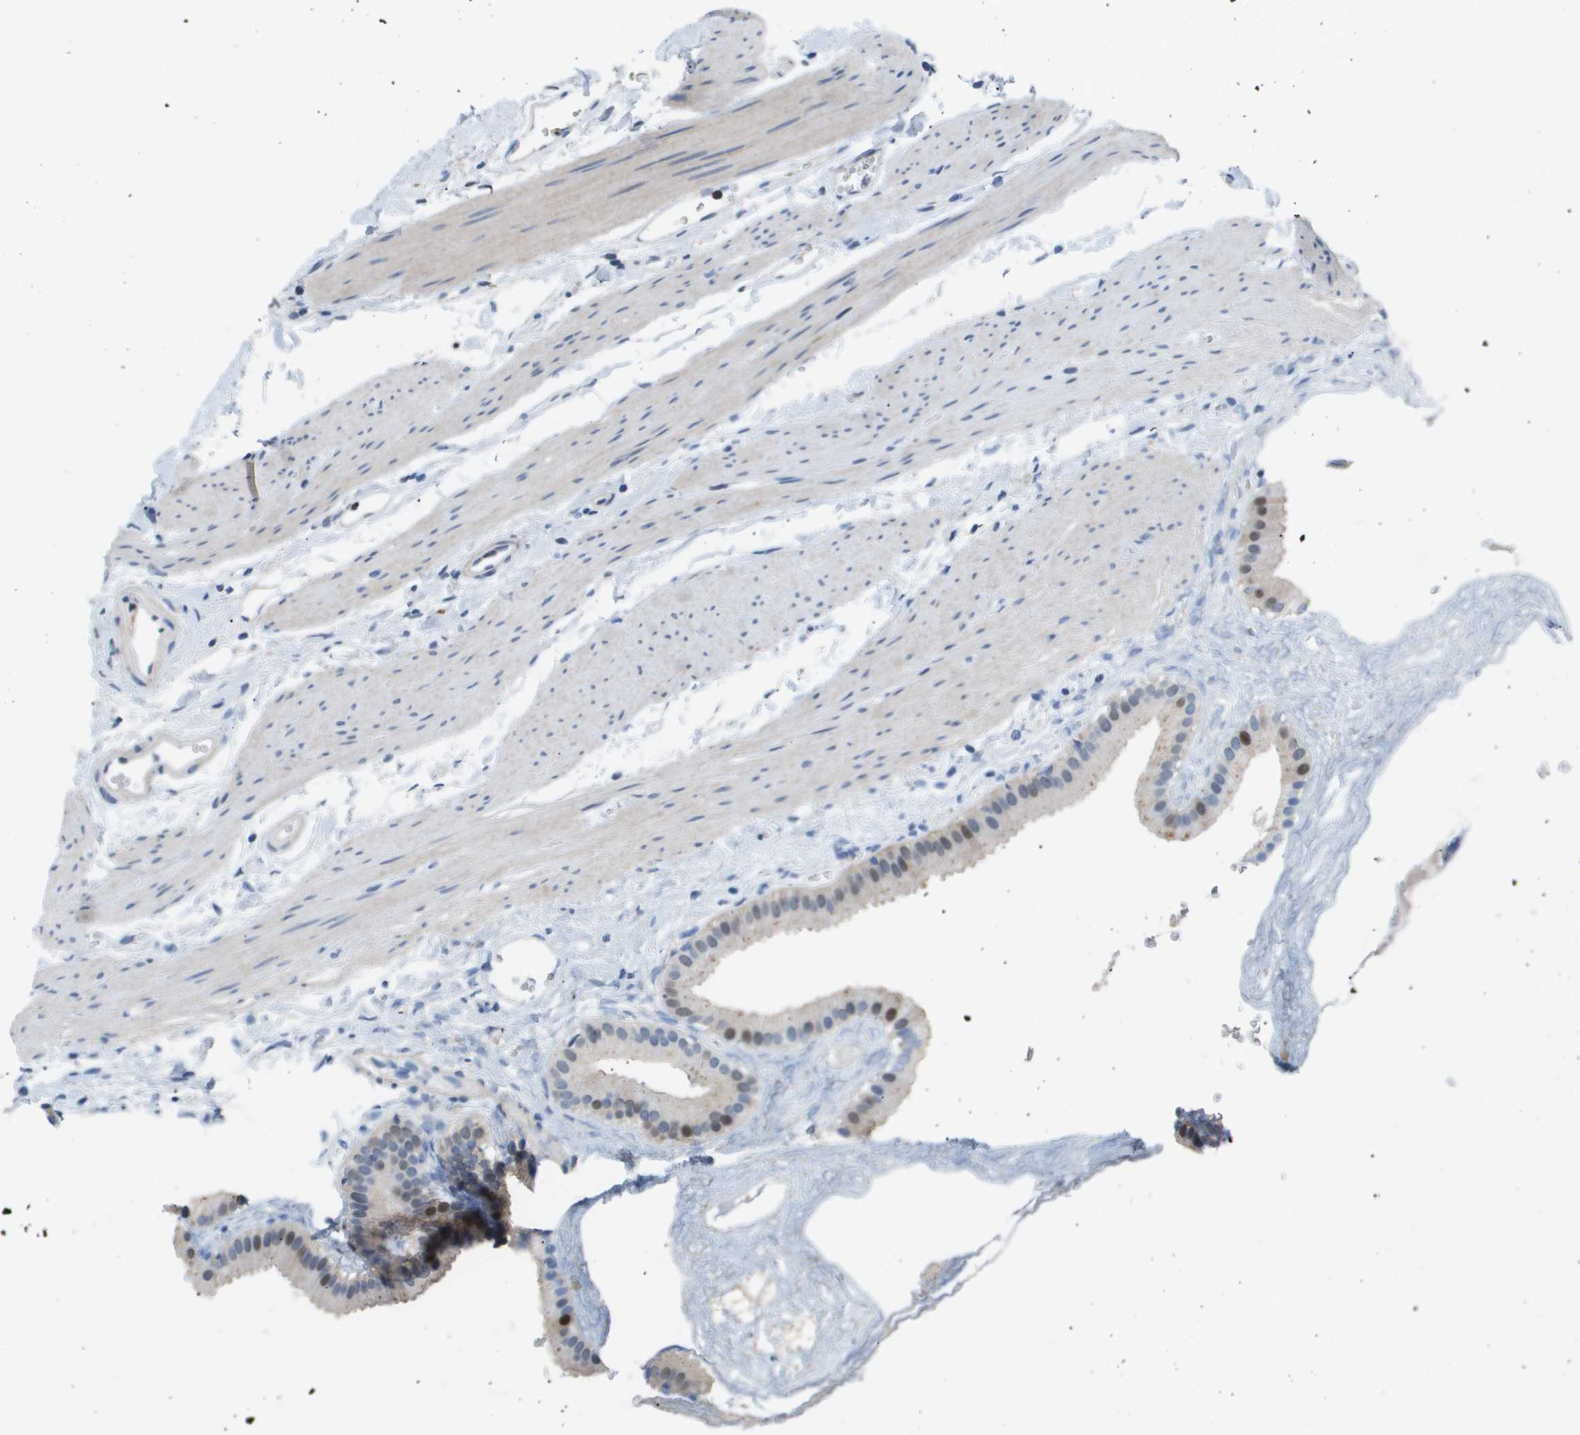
{"staining": {"intensity": "moderate", "quantity": "25%-75%", "location": "cytoplasmic/membranous,nuclear"}, "tissue": "gallbladder", "cell_type": "Glandular cells", "image_type": "normal", "snomed": [{"axis": "morphology", "description": "Normal tissue, NOS"}, {"axis": "topography", "description": "Gallbladder"}], "caption": "The histopathology image reveals immunohistochemical staining of unremarkable gallbladder. There is moderate cytoplasmic/membranous,nuclear expression is appreciated in approximately 25%-75% of glandular cells.", "gene": "AKR1A1", "patient": {"sex": "female", "age": 64}}